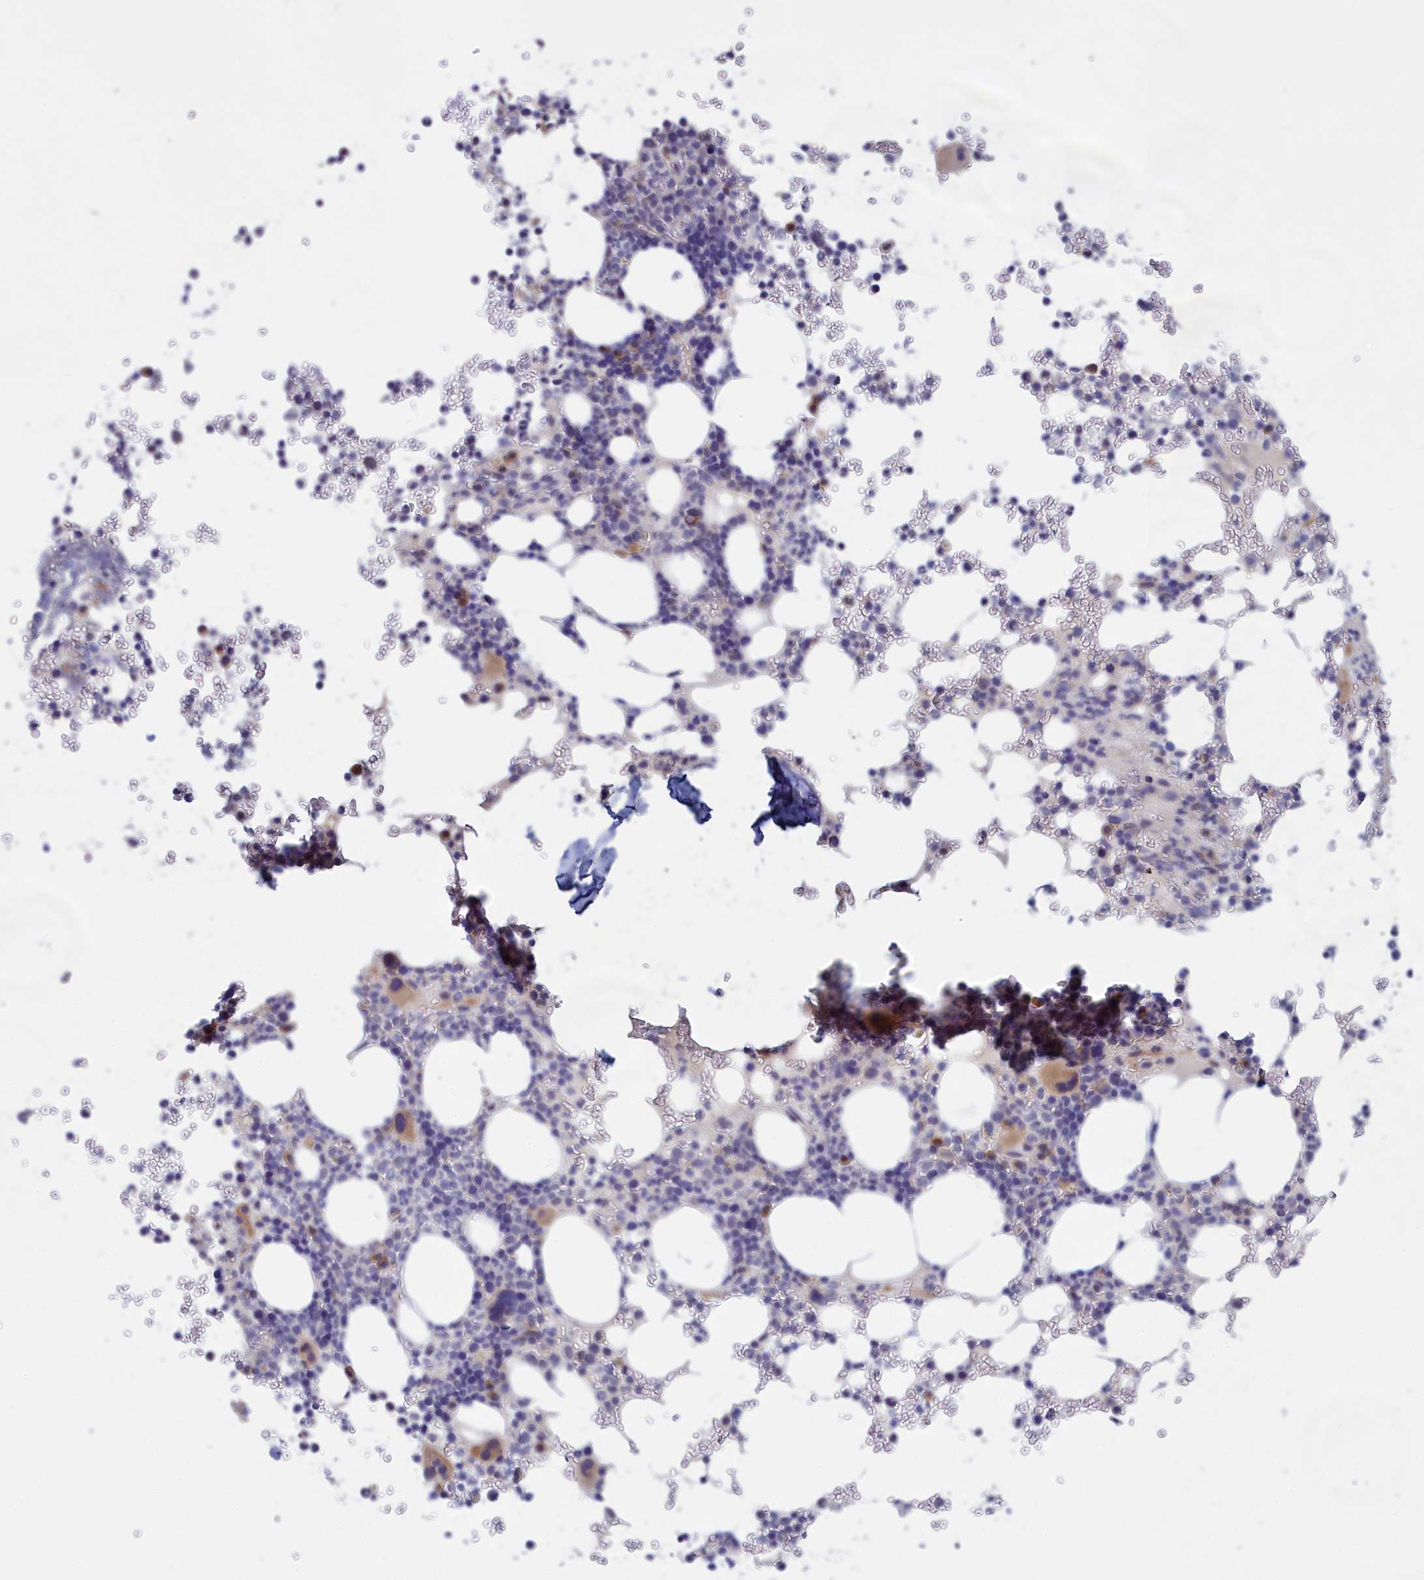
{"staining": {"intensity": "weak", "quantity": "<25%", "location": "cytoplasmic/membranous"}, "tissue": "bone marrow", "cell_type": "Hematopoietic cells", "image_type": "normal", "snomed": [{"axis": "morphology", "description": "Normal tissue, NOS"}, {"axis": "topography", "description": "Bone marrow"}], "caption": "DAB immunohistochemical staining of benign human bone marrow exhibits no significant staining in hematopoietic cells.", "gene": "COL19A1", "patient": {"sex": "male", "age": 58}}